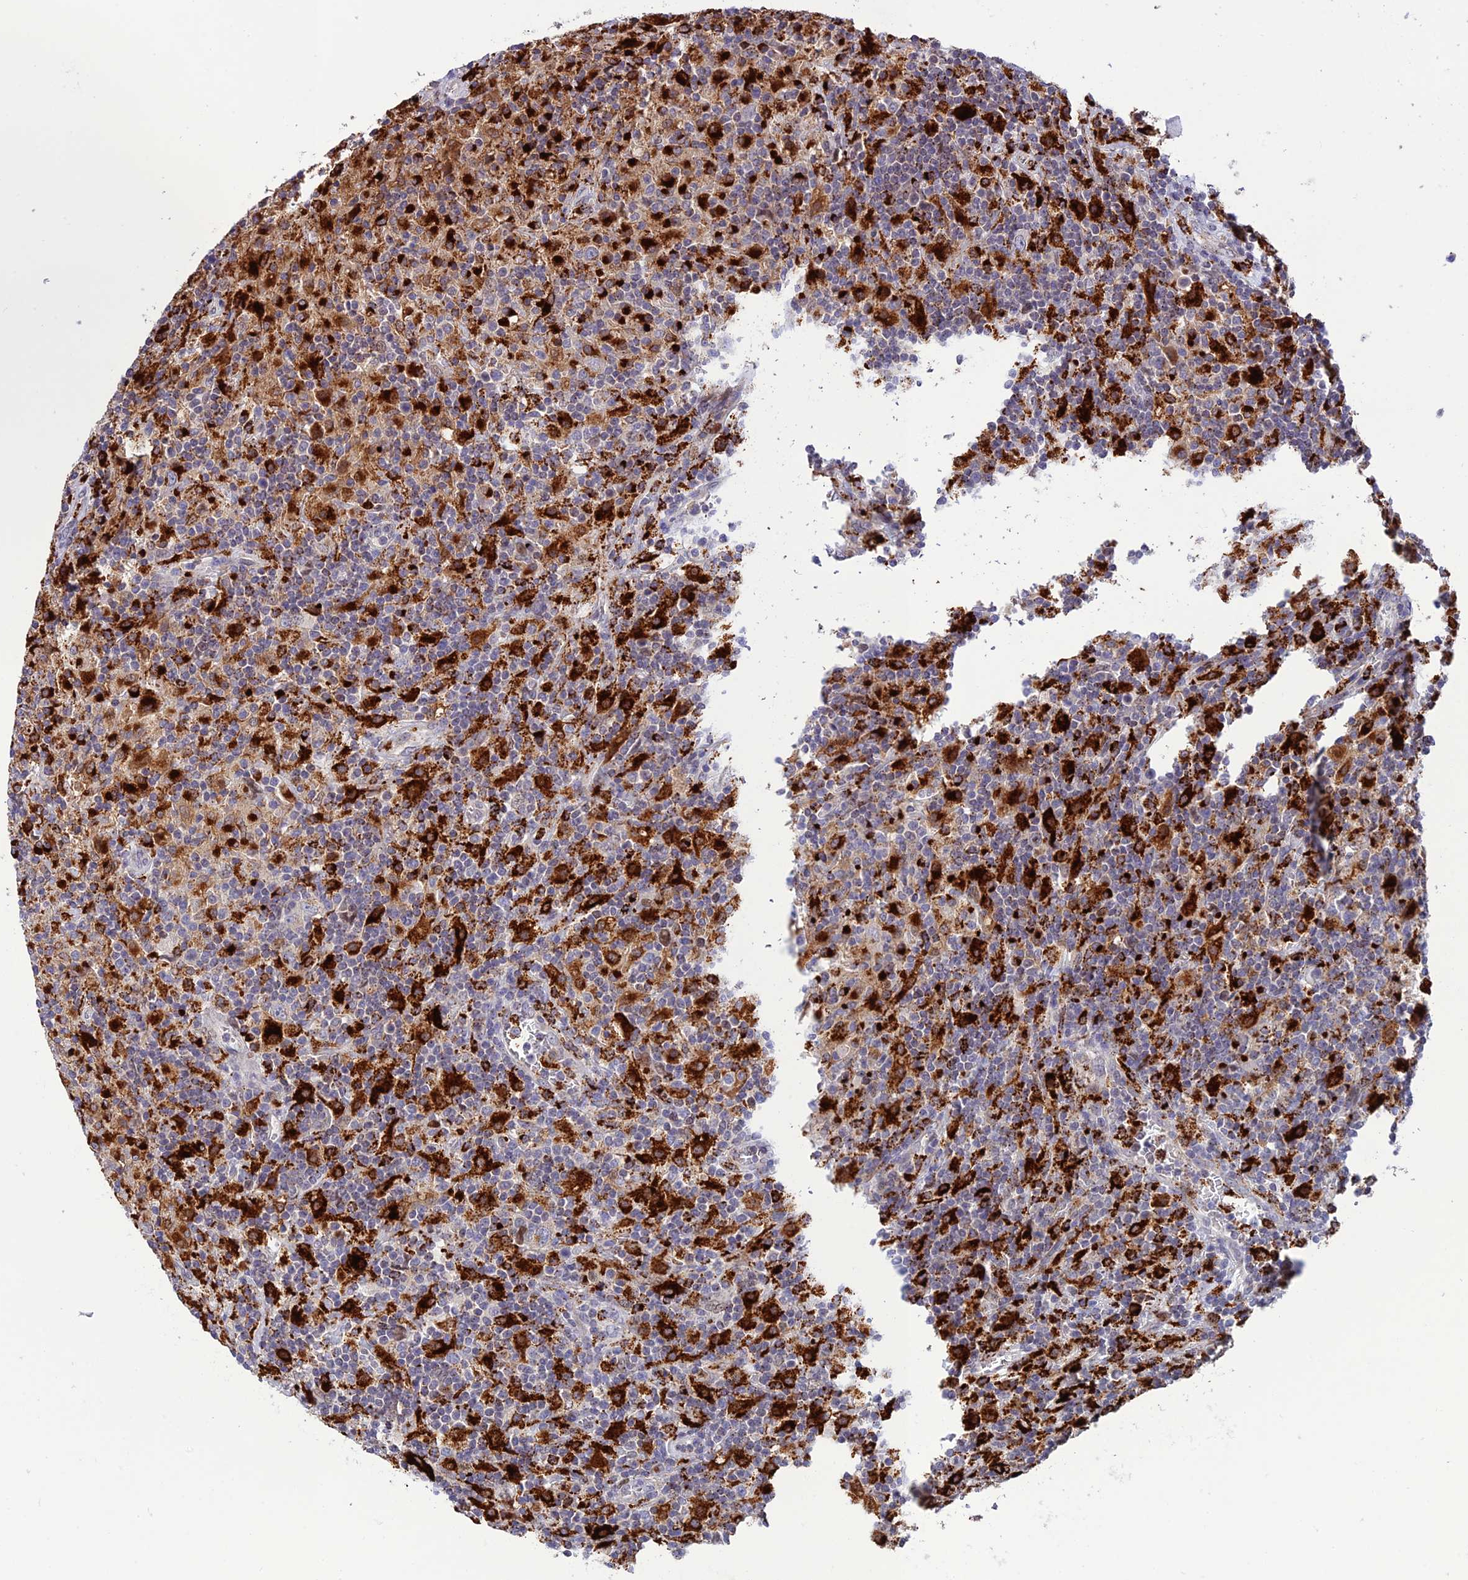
{"staining": {"intensity": "weak", "quantity": "<25%", "location": "cytoplasmic/membranous"}, "tissue": "lymphoma", "cell_type": "Tumor cells", "image_type": "cancer", "snomed": [{"axis": "morphology", "description": "Hodgkin's disease, NOS"}, {"axis": "topography", "description": "Lymph node"}], "caption": "A micrograph of lymphoma stained for a protein displays no brown staining in tumor cells. (DAB immunohistochemistry, high magnification).", "gene": "HIC1", "patient": {"sex": "male", "age": 70}}